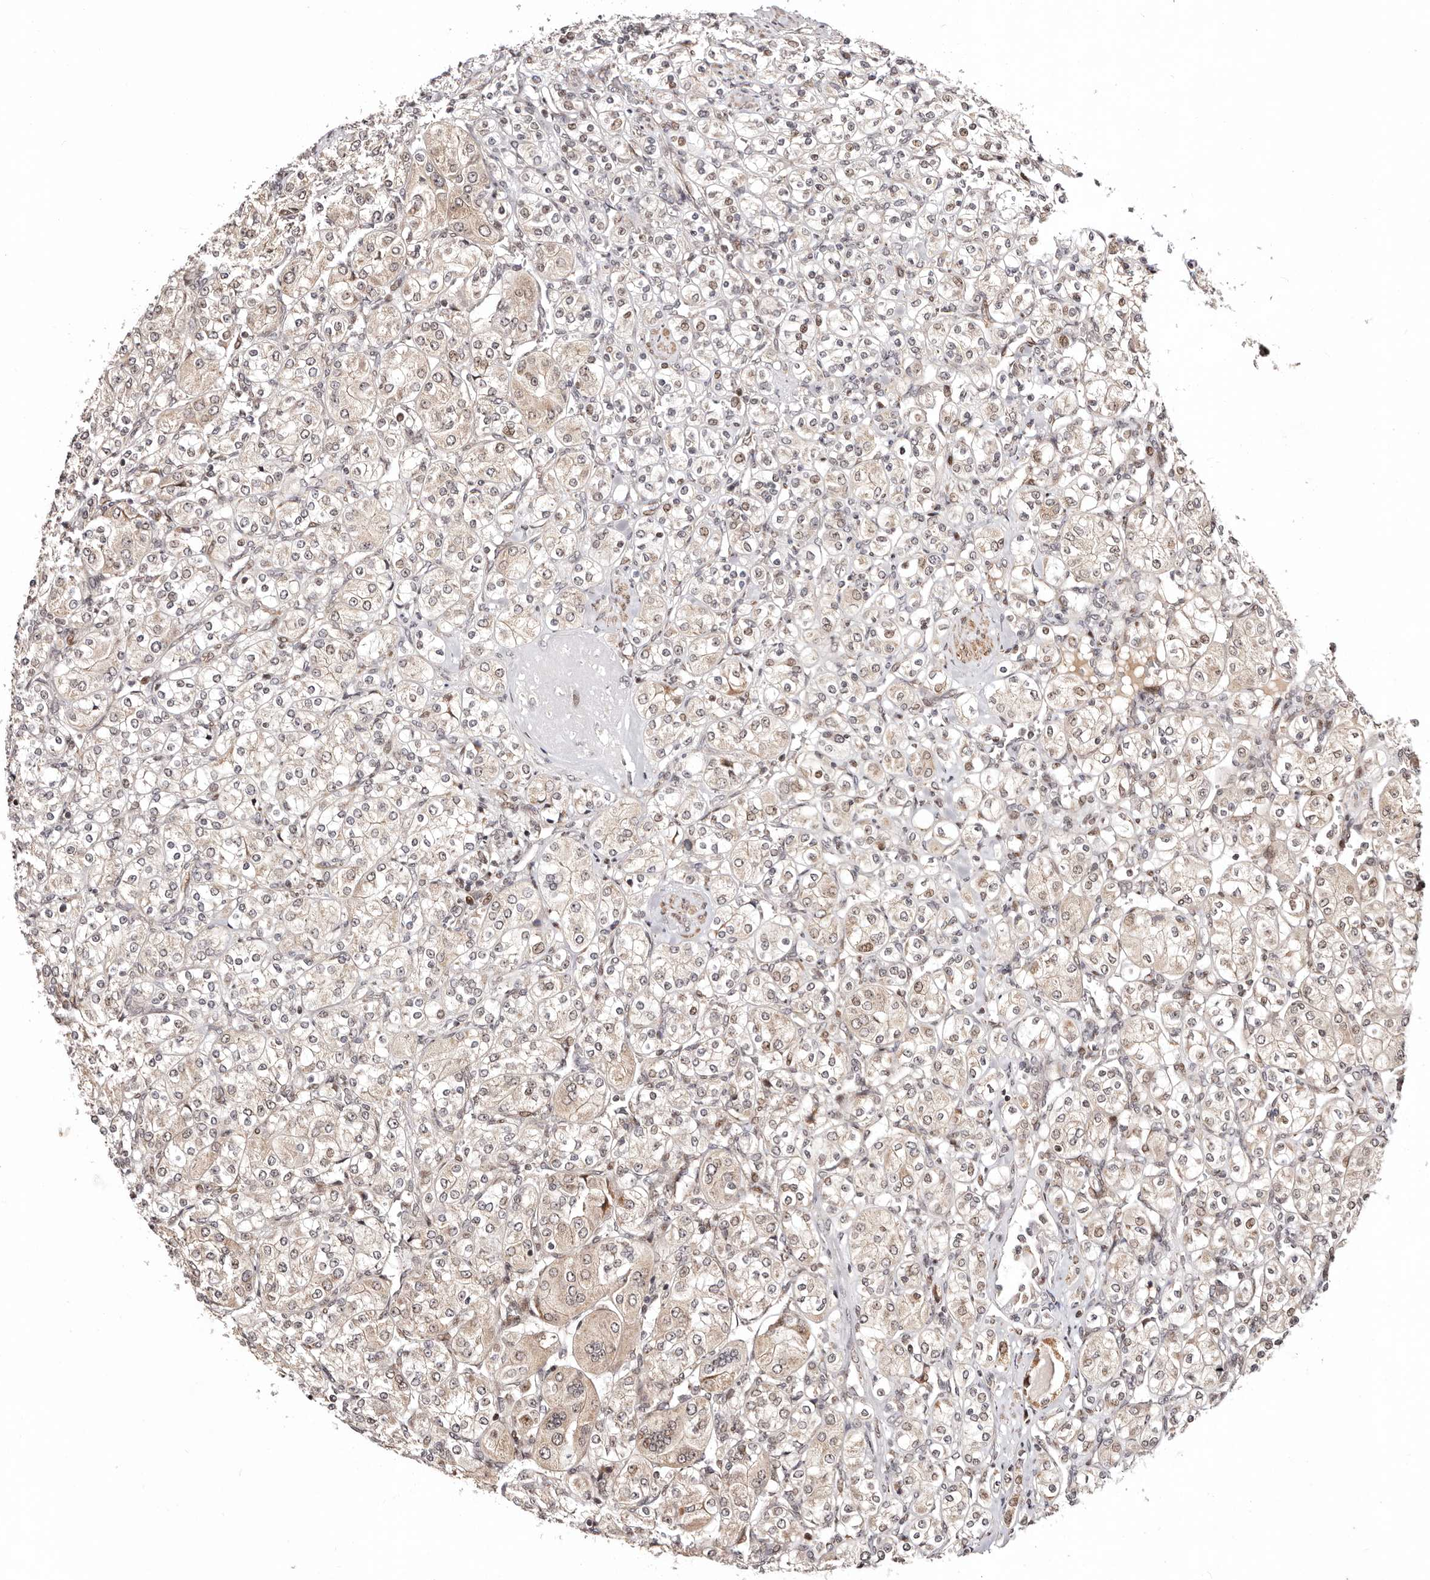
{"staining": {"intensity": "weak", "quantity": "25%-75%", "location": "cytoplasmic/membranous,nuclear"}, "tissue": "renal cancer", "cell_type": "Tumor cells", "image_type": "cancer", "snomed": [{"axis": "morphology", "description": "Adenocarcinoma, NOS"}, {"axis": "topography", "description": "Kidney"}], "caption": "Protein expression analysis of human renal cancer (adenocarcinoma) reveals weak cytoplasmic/membranous and nuclear positivity in about 25%-75% of tumor cells.", "gene": "HIVEP3", "patient": {"sex": "male", "age": 77}}